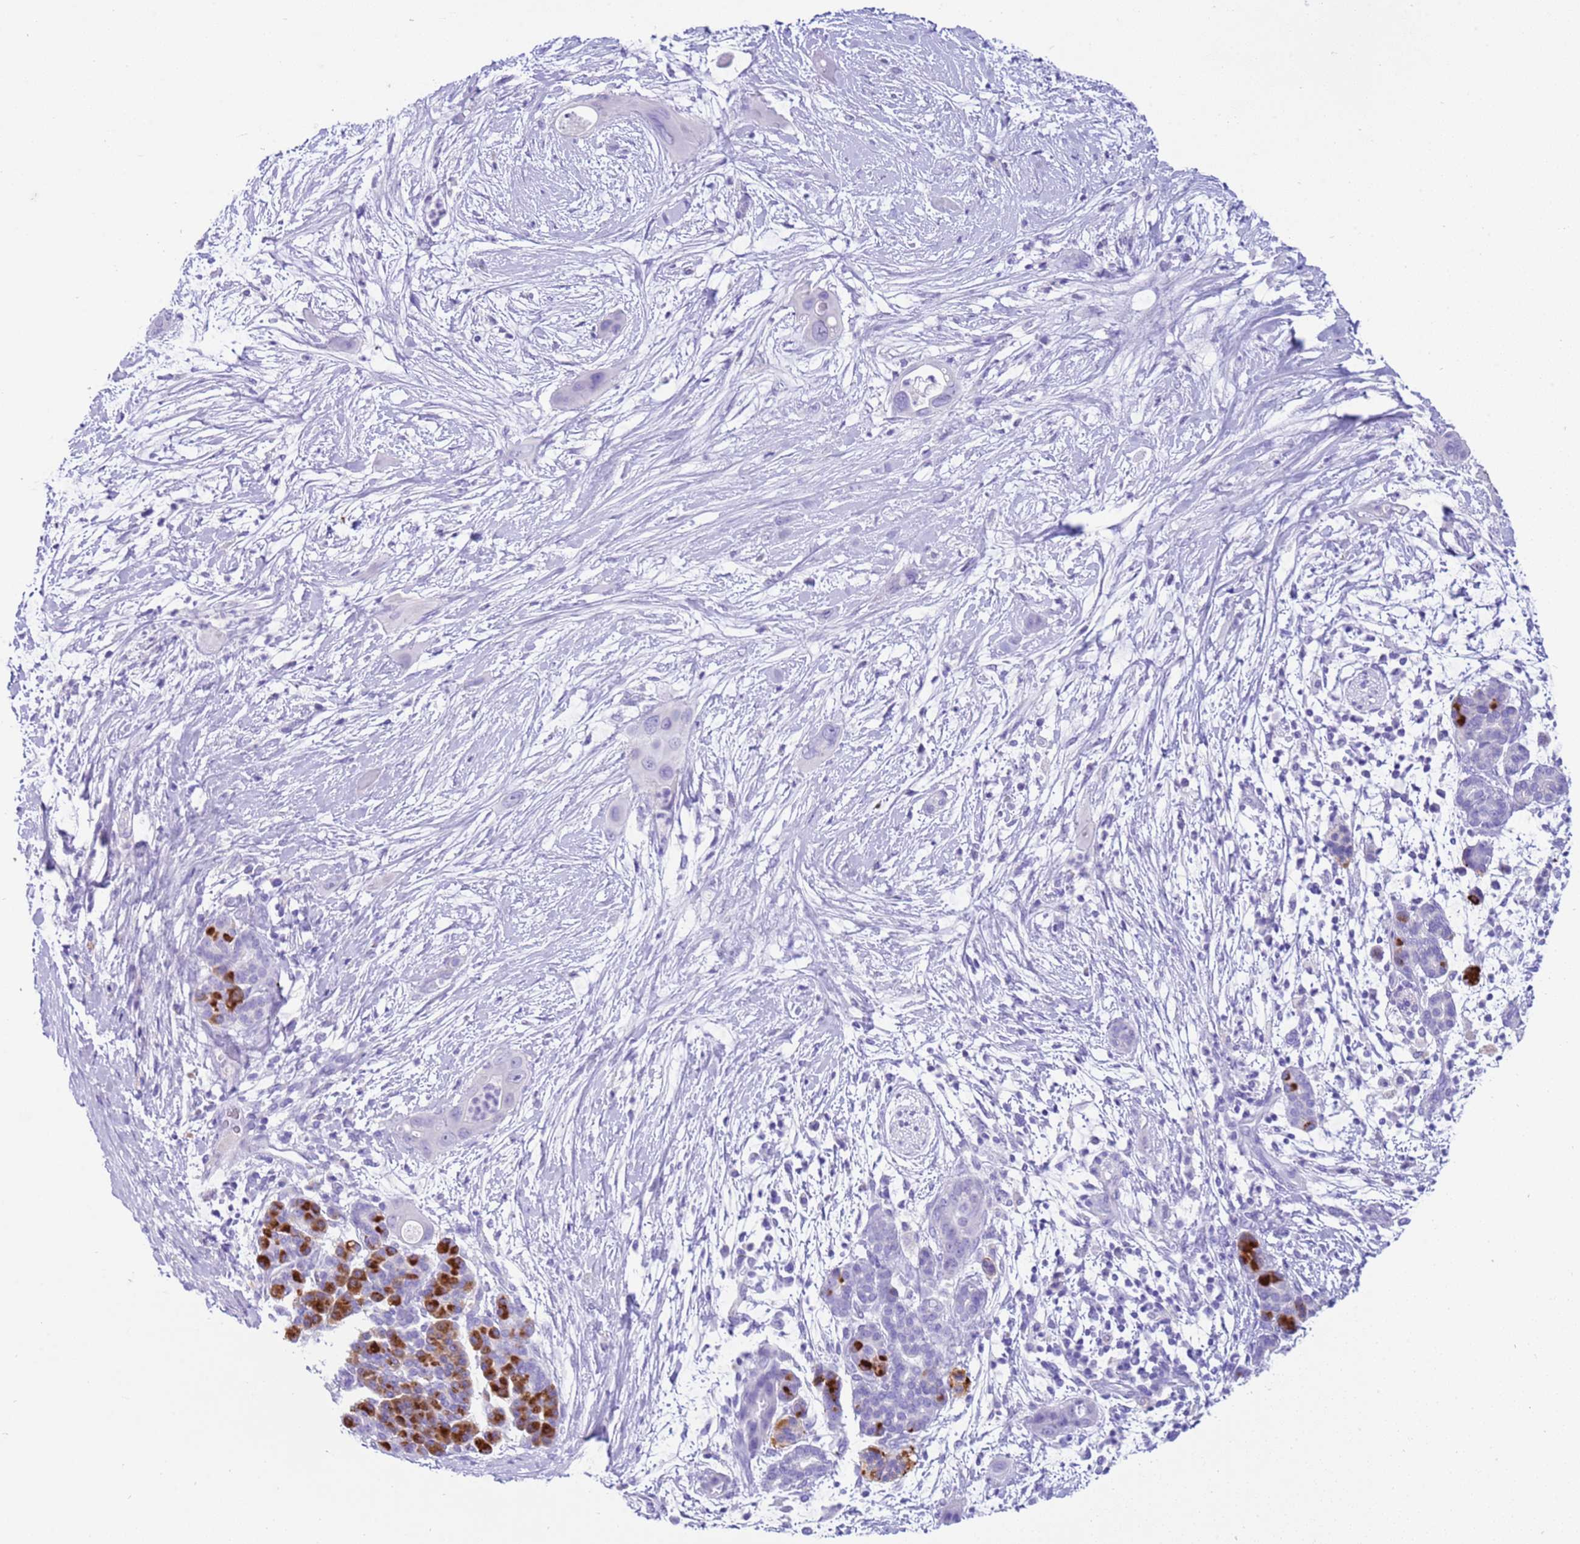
{"staining": {"intensity": "negative", "quantity": "none", "location": "none"}, "tissue": "pancreatic cancer", "cell_type": "Tumor cells", "image_type": "cancer", "snomed": [{"axis": "morphology", "description": "Adenocarcinoma, NOS"}, {"axis": "topography", "description": "Pancreas"}], "caption": "Immunohistochemical staining of human pancreatic adenocarcinoma exhibits no significant staining in tumor cells. (DAB immunohistochemistry (IHC), high magnification).", "gene": "CPB1", "patient": {"sex": "male", "age": 59}}